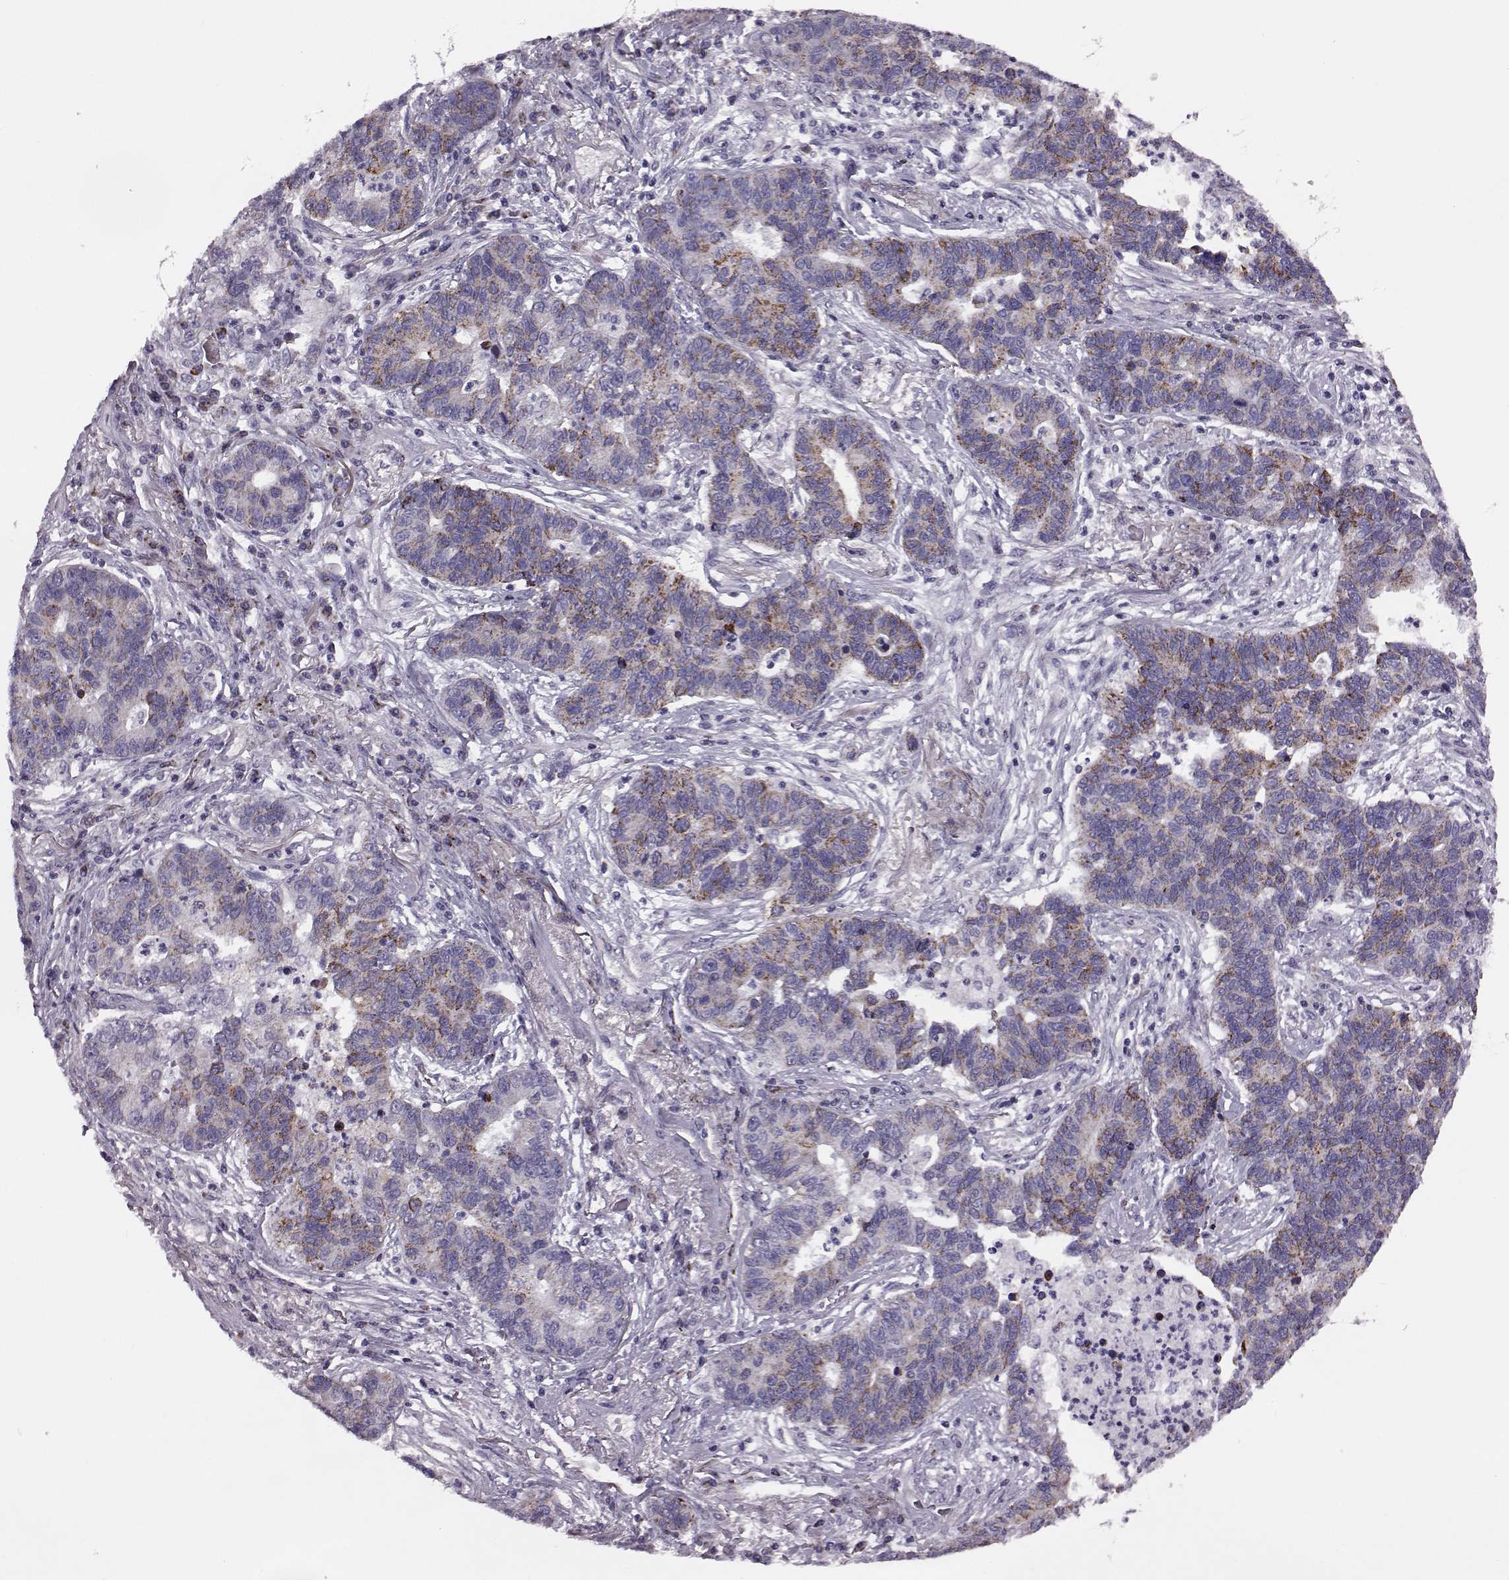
{"staining": {"intensity": "strong", "quantity": ">75%", "location": "cytoplasmic/membranous"}, "tissue": "lung cancer", "cell_type": "Tumor cells", "image_type": "cancer", "snomed": [{"axis": "morphology", "description": "Adenocarcinoma, NOS"}, {"axis": "topography", "description": "Lung"}], "caption": "Immunohistochemistry (IHC) of adenocarcinoma (lung) exhibits high levels of strong cytoplasmic/membranous staining in about >75% of tumor cells. (DAB (3,3'-diaminobenzidine) IHC, brown staining for protein, blue staining for nuclei).", "gene": "RIMS2", "patient": {"sex": "female", "age": 57}}